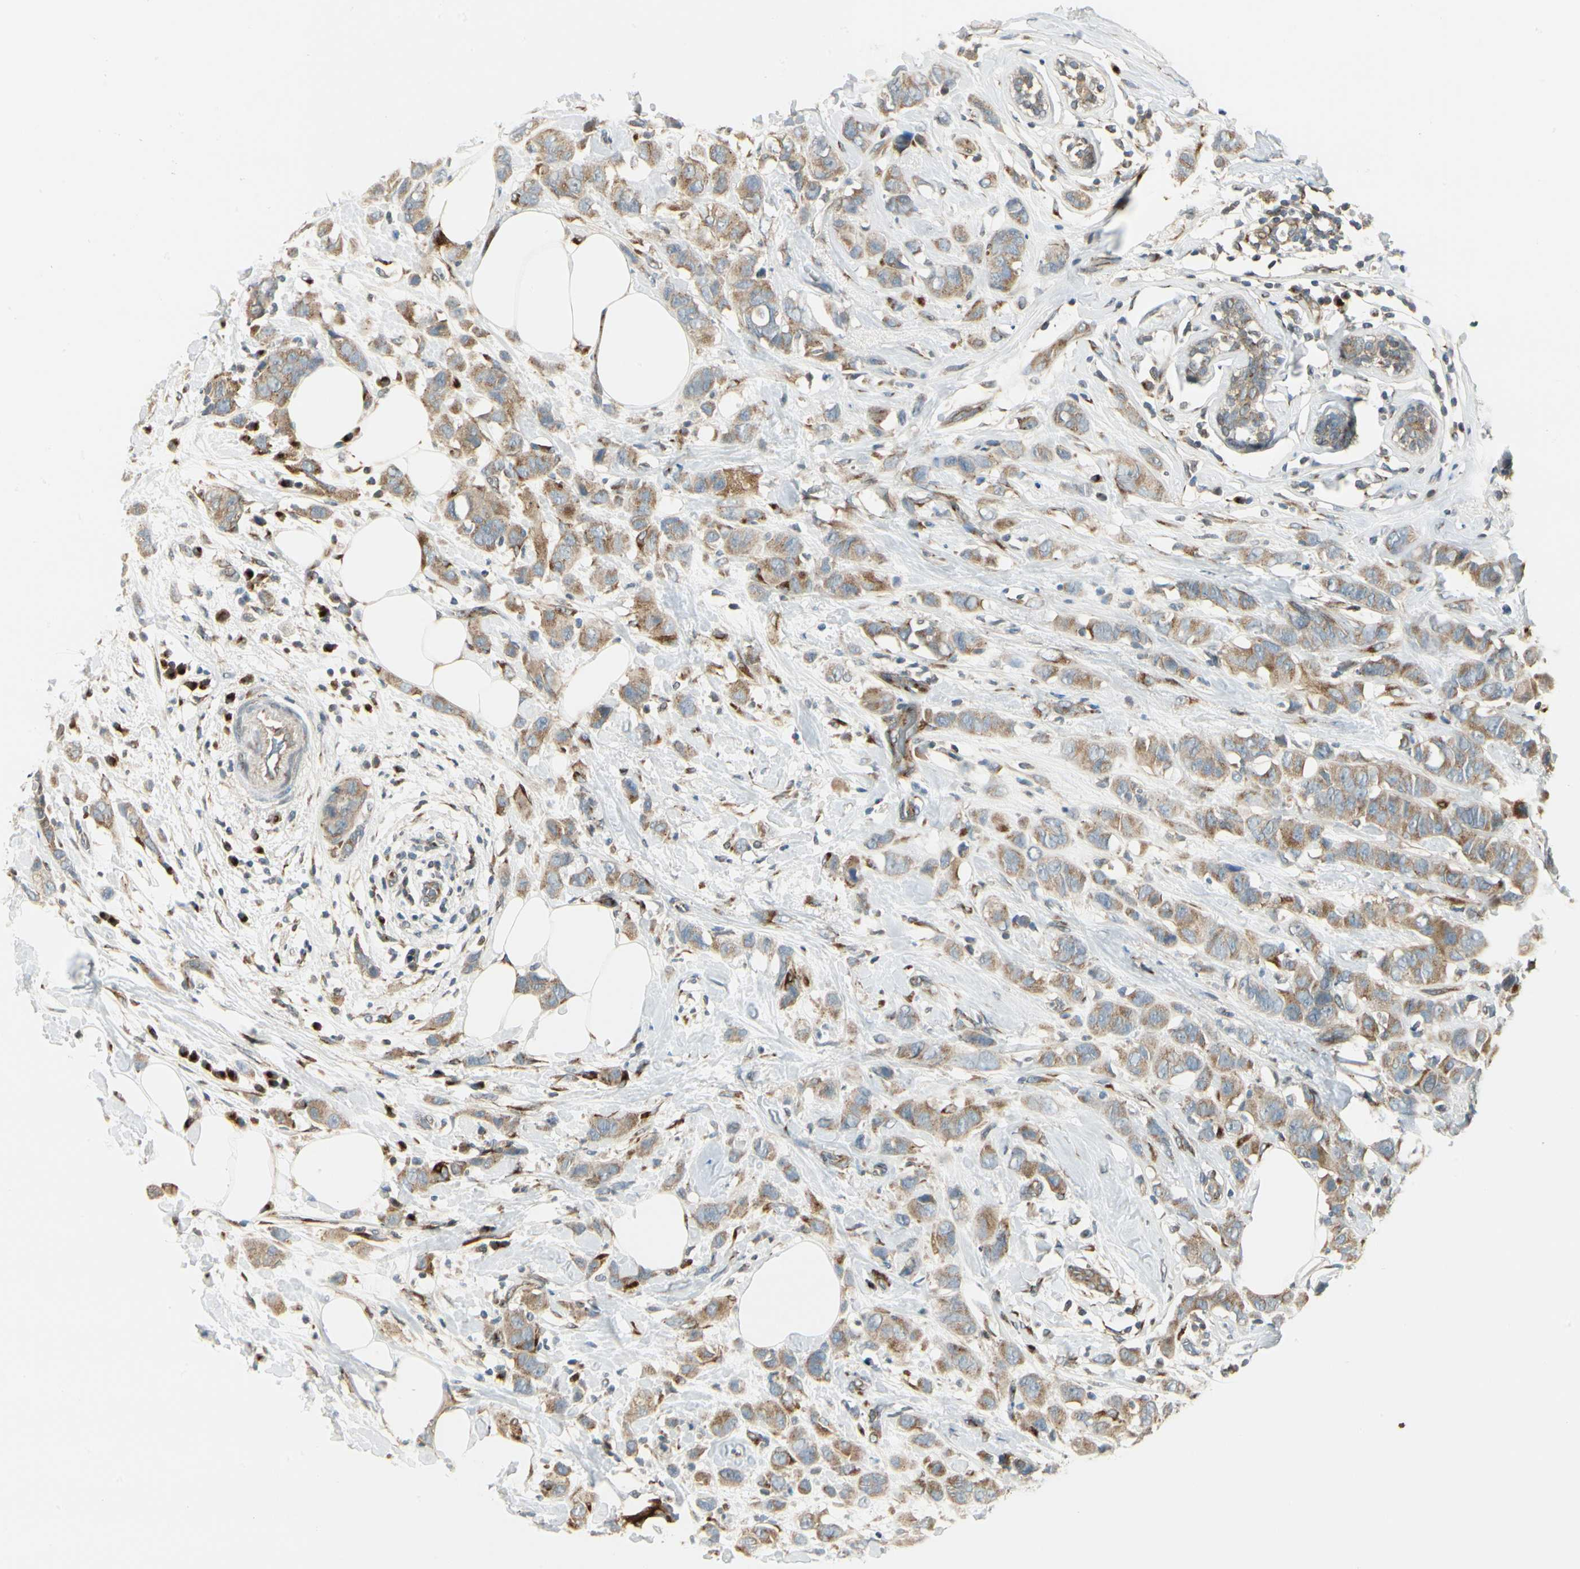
{"staining": {"intensity": "moderate", "quantity": ">75%", "location": "cytoplasmic/membranous"}, "tissue": "breast cancer", "cell_type": "Tumor cells", "image_type": "cancer", "snomed": [{"axis": "morphology", "description": "Normal tissue, NOS"}, {"axis": "morphology", "description": "Duct carcinoma"}, {"axis": "topography", "description": "Breast"}], "caption": "Breast cancer (intraductal carcinoma) was stained to show a protein in brown. There is medium levels of moderate cytoplasmic/membranous staining in approximately >75% of tumor cells.", "gene": "MANSC1", "patient": {"sex": "female", "age": 50}}